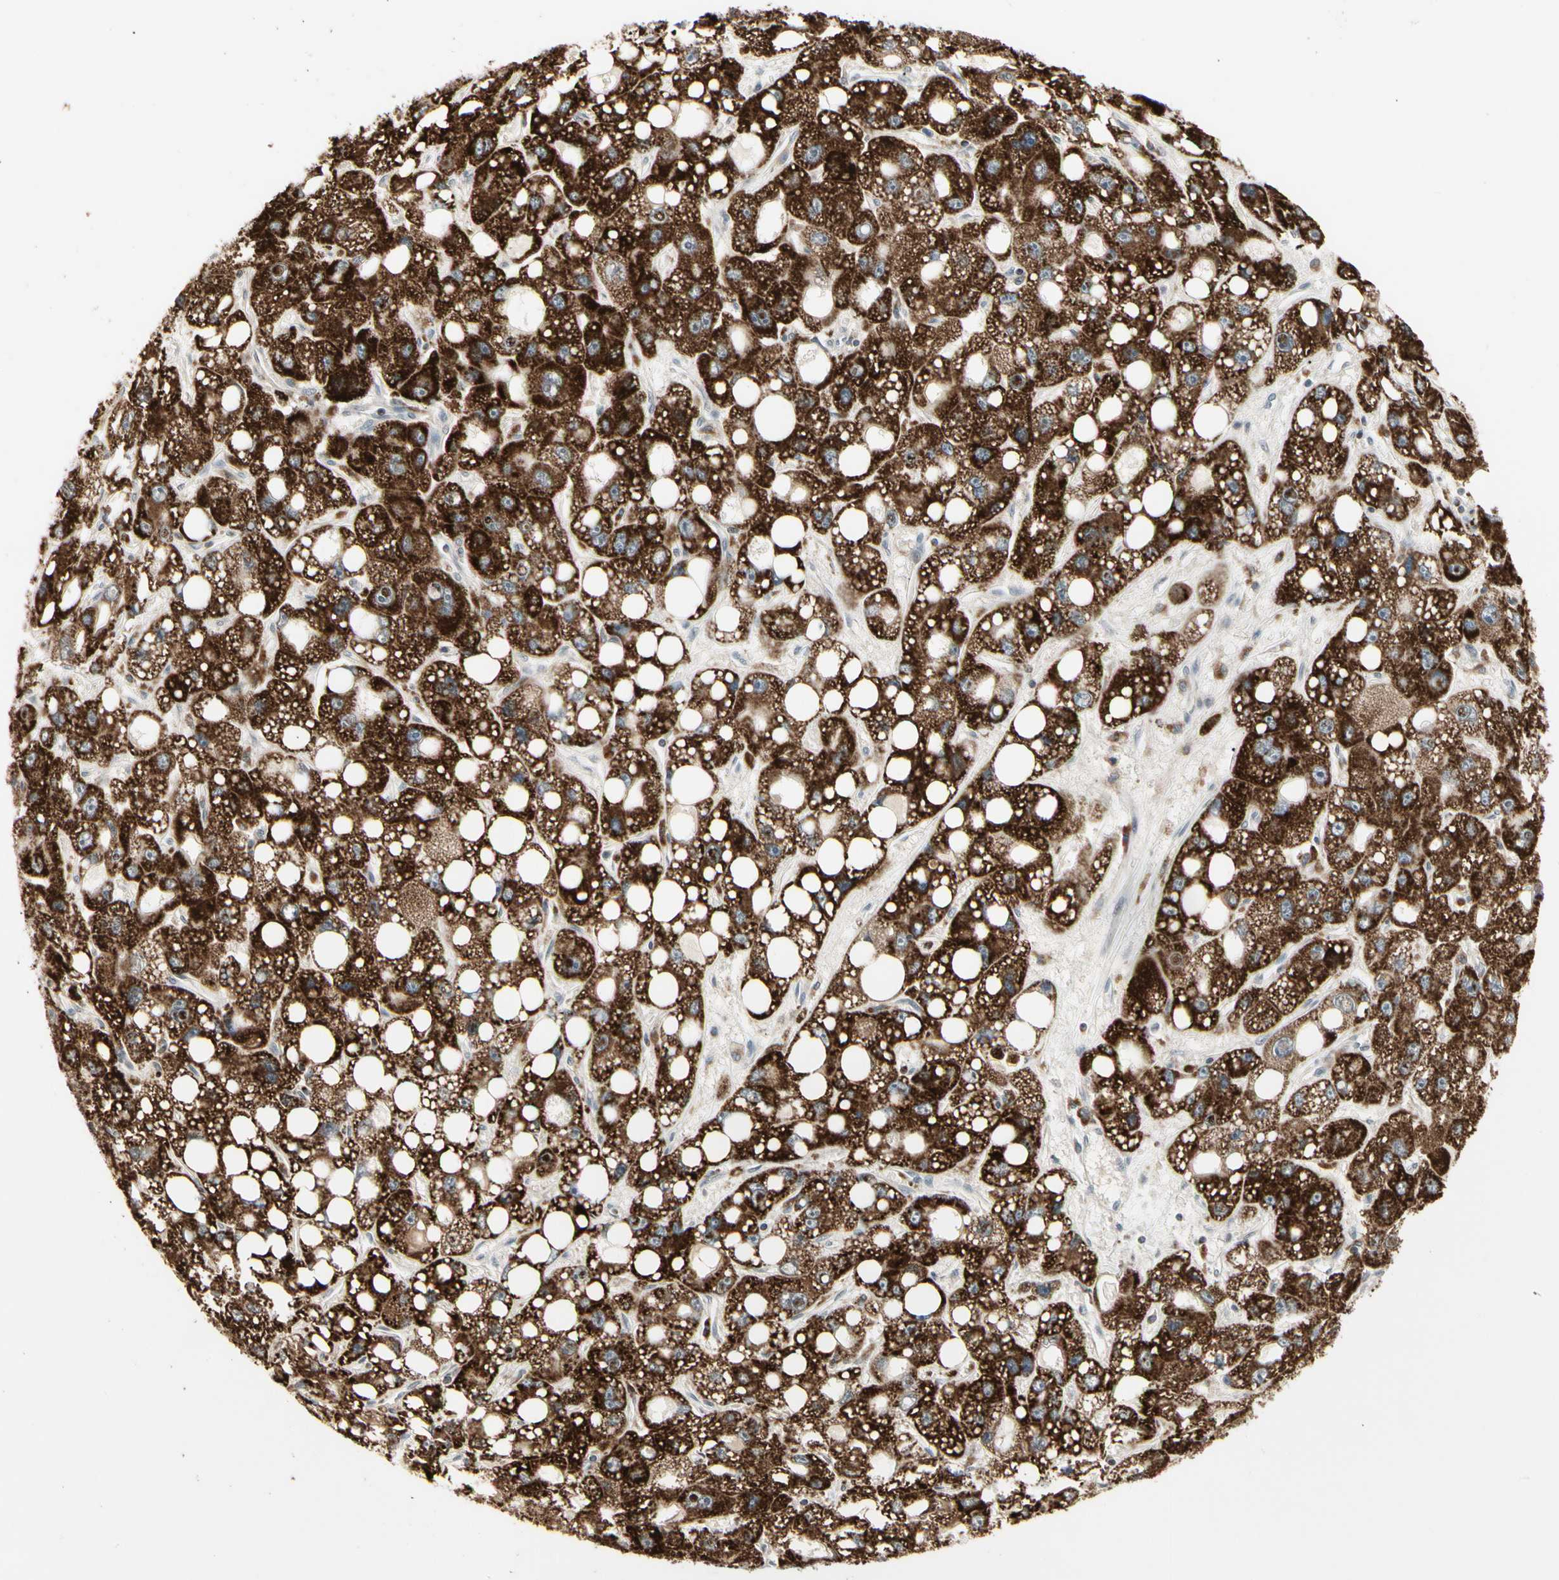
{"staining": {"intensity": "strong", "quantity": ">75%", "location": "cytoplasmic/membranous"}, "tissue": "liver cancer", "cell_type": "Tumor cells", "image_type": "cancer", "snomed": [{"axis": "morphology", "description": "Carcinoma, Hepatocellular, NOS"}, {"axis": "topography", "description": "Liver"}], "caption": "Immunohistochemical staining of hepatocellular carcinoma (liver) demonstrates high levels of strong cytoplasmic/membranous expression in approximately >75% of tumor cells. (DAB (3,3'-diaminobenzidine) IHC, brown staining for protein, blue staining for nuclei).", "gene": "TMEM176A", "patient": {"sex": "male", "age": 55}}